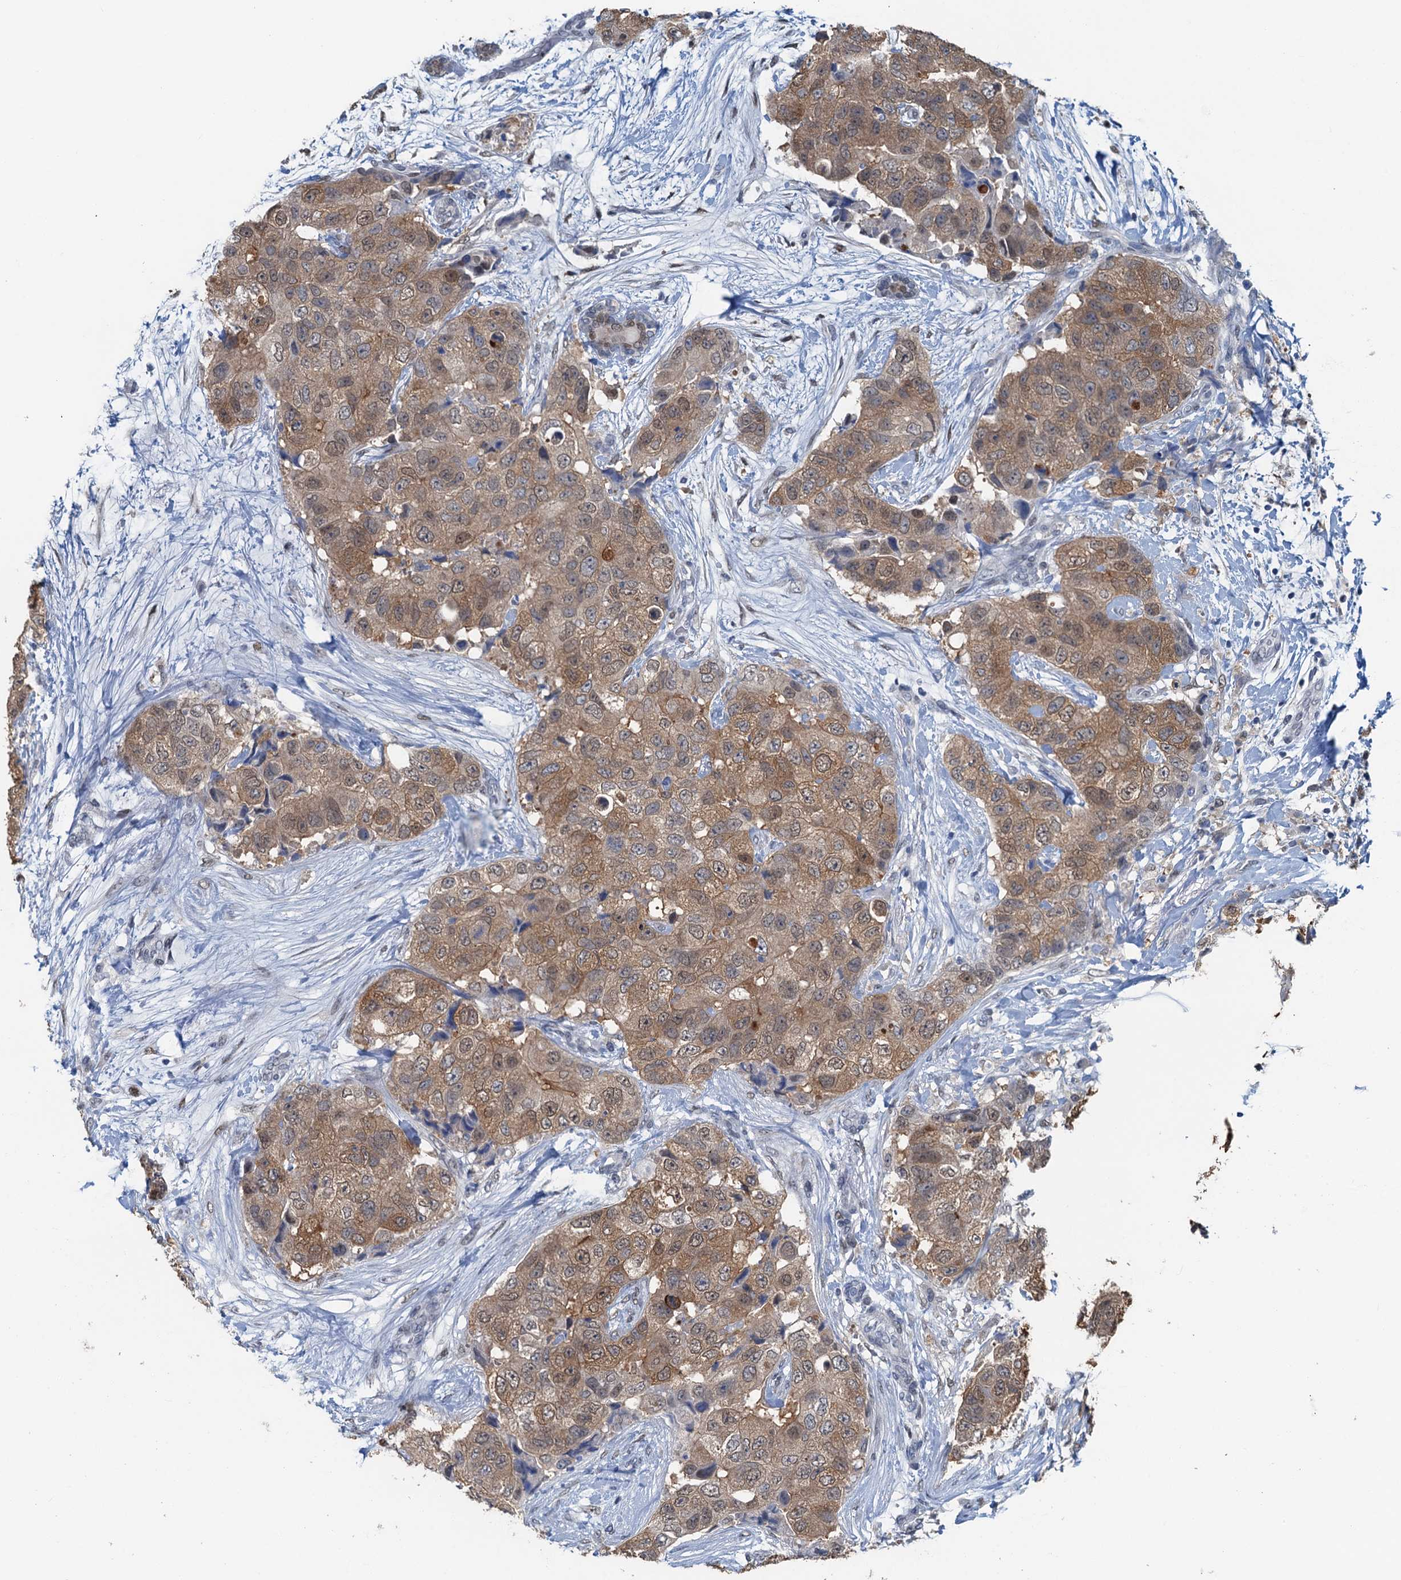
{"staining": {"intensity": "weak", "quantity": ">75%", "location": "cytoplasmic/membranous"}, "tissue": "breast cancer", "cell_type": "Tumor cells", "image_type": "cancer", "snomed": [{"axis": "morphology", "description": "Duct carcinoma"}, {"axis": "topography", "description": "Breast"}], "caption": "Approximately >75% of tumor cells in breast cancer exhibit weak cytoplasmic/membranous protein expression as visualized by brown immunohistochemical staining.", "gene": "AHCY", "patient": {"sex": "female", "age": 62}}